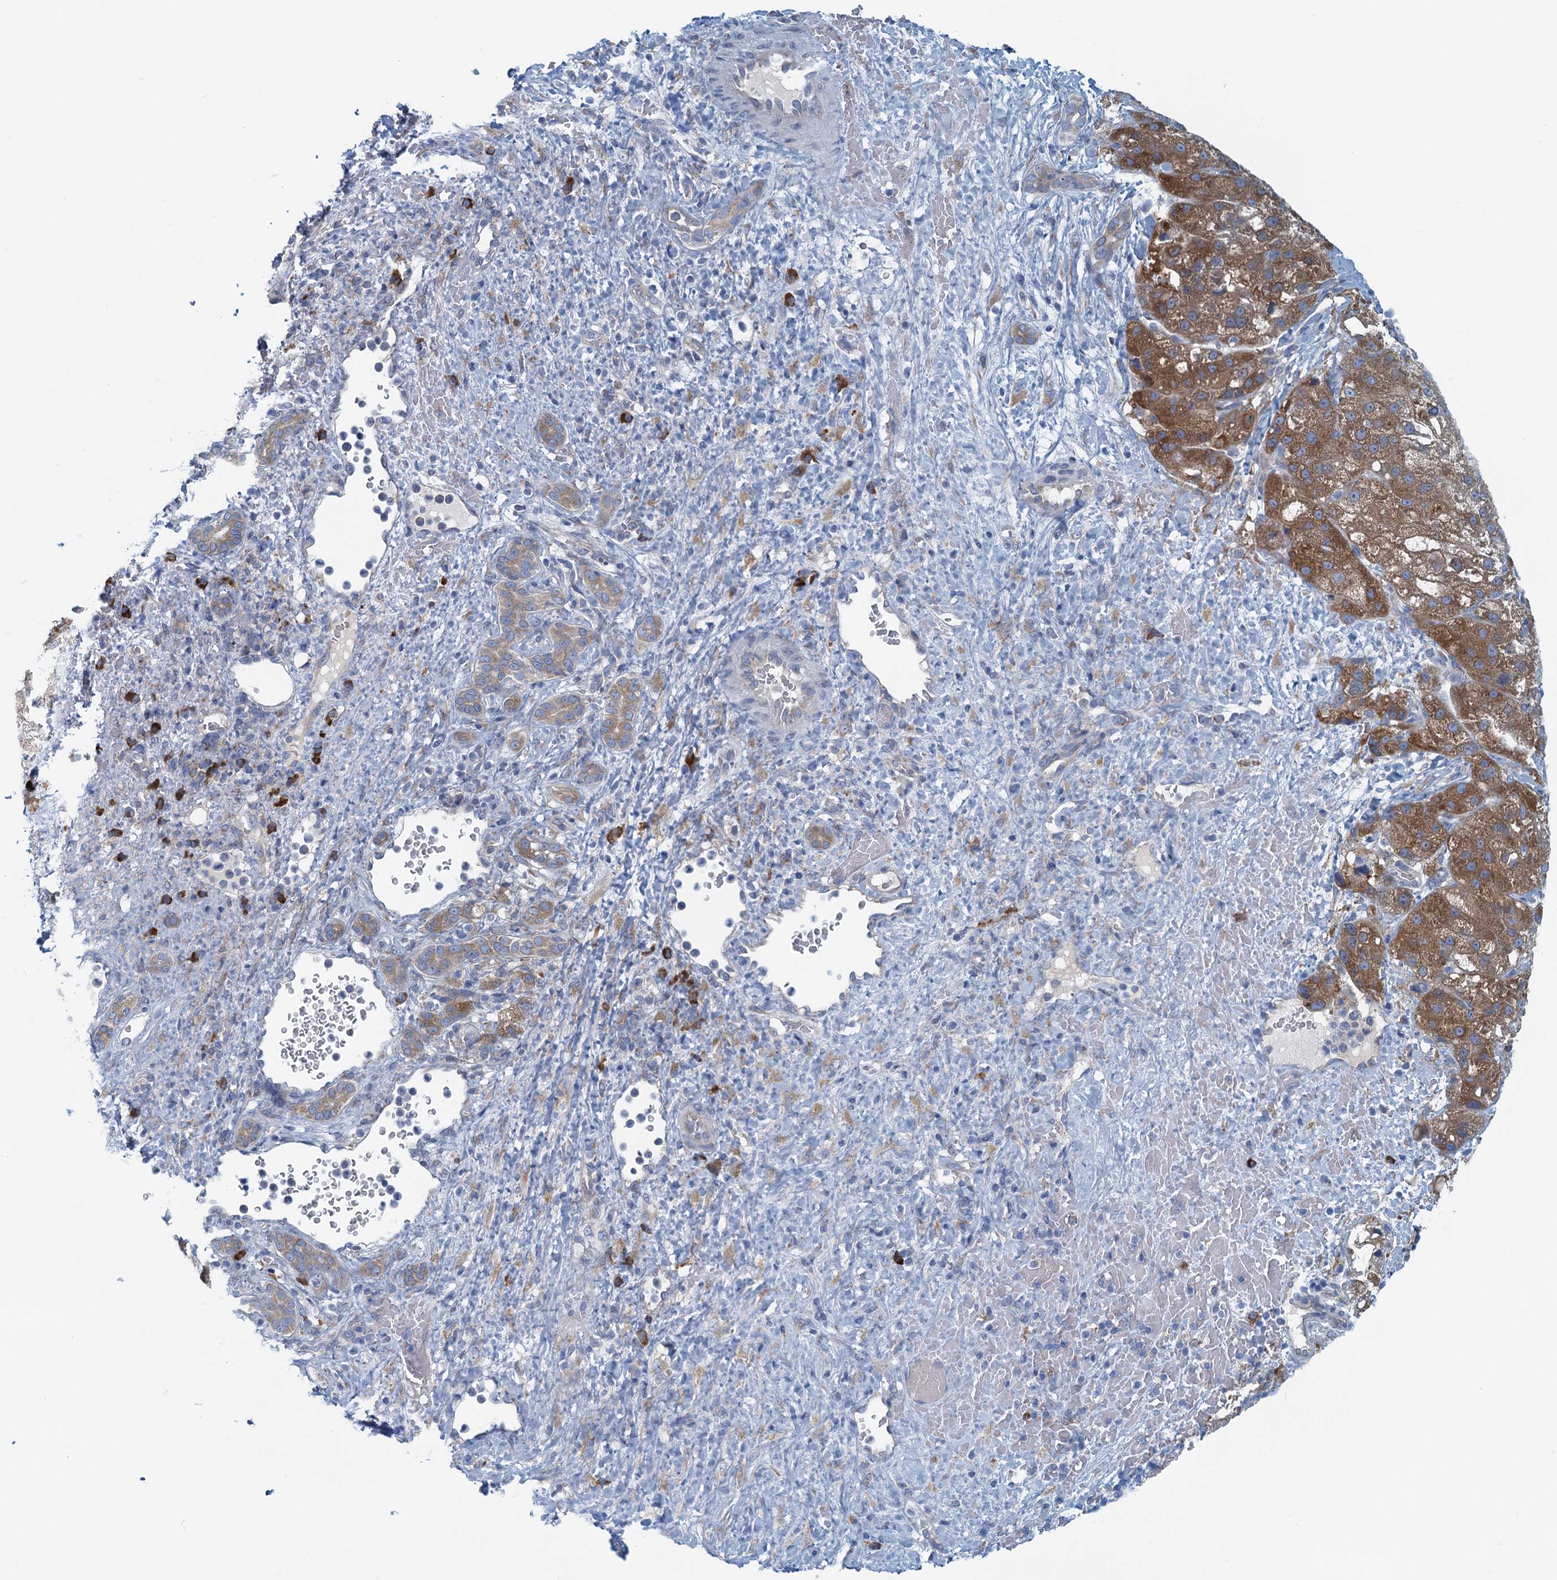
{"staining": {"intensity": "moderate", "quantity": ">75%", "location": "cytoplasmic/membranous"}, "tissue": "liver cancer", "cell_type": "Tumor cells", "image_type": "cancer", "snomed": [{"axis": "morphology", "description": "Normal tissue, NOS"}, {"axis": "morphology", "description": "Carcinoma, Hepatocellular, NOS"}, {"axis": "topography", "description": "Liver"}], "caption": "Immunohistochemical staining of human liver cancer (hepatocellular carcinoma) reveals moderate cytoplasmic/membranous protein positivity in approximately >75% of tumor cells.", "gene": "MYDGF", "patient": {"sex": "male", "age": 57}}